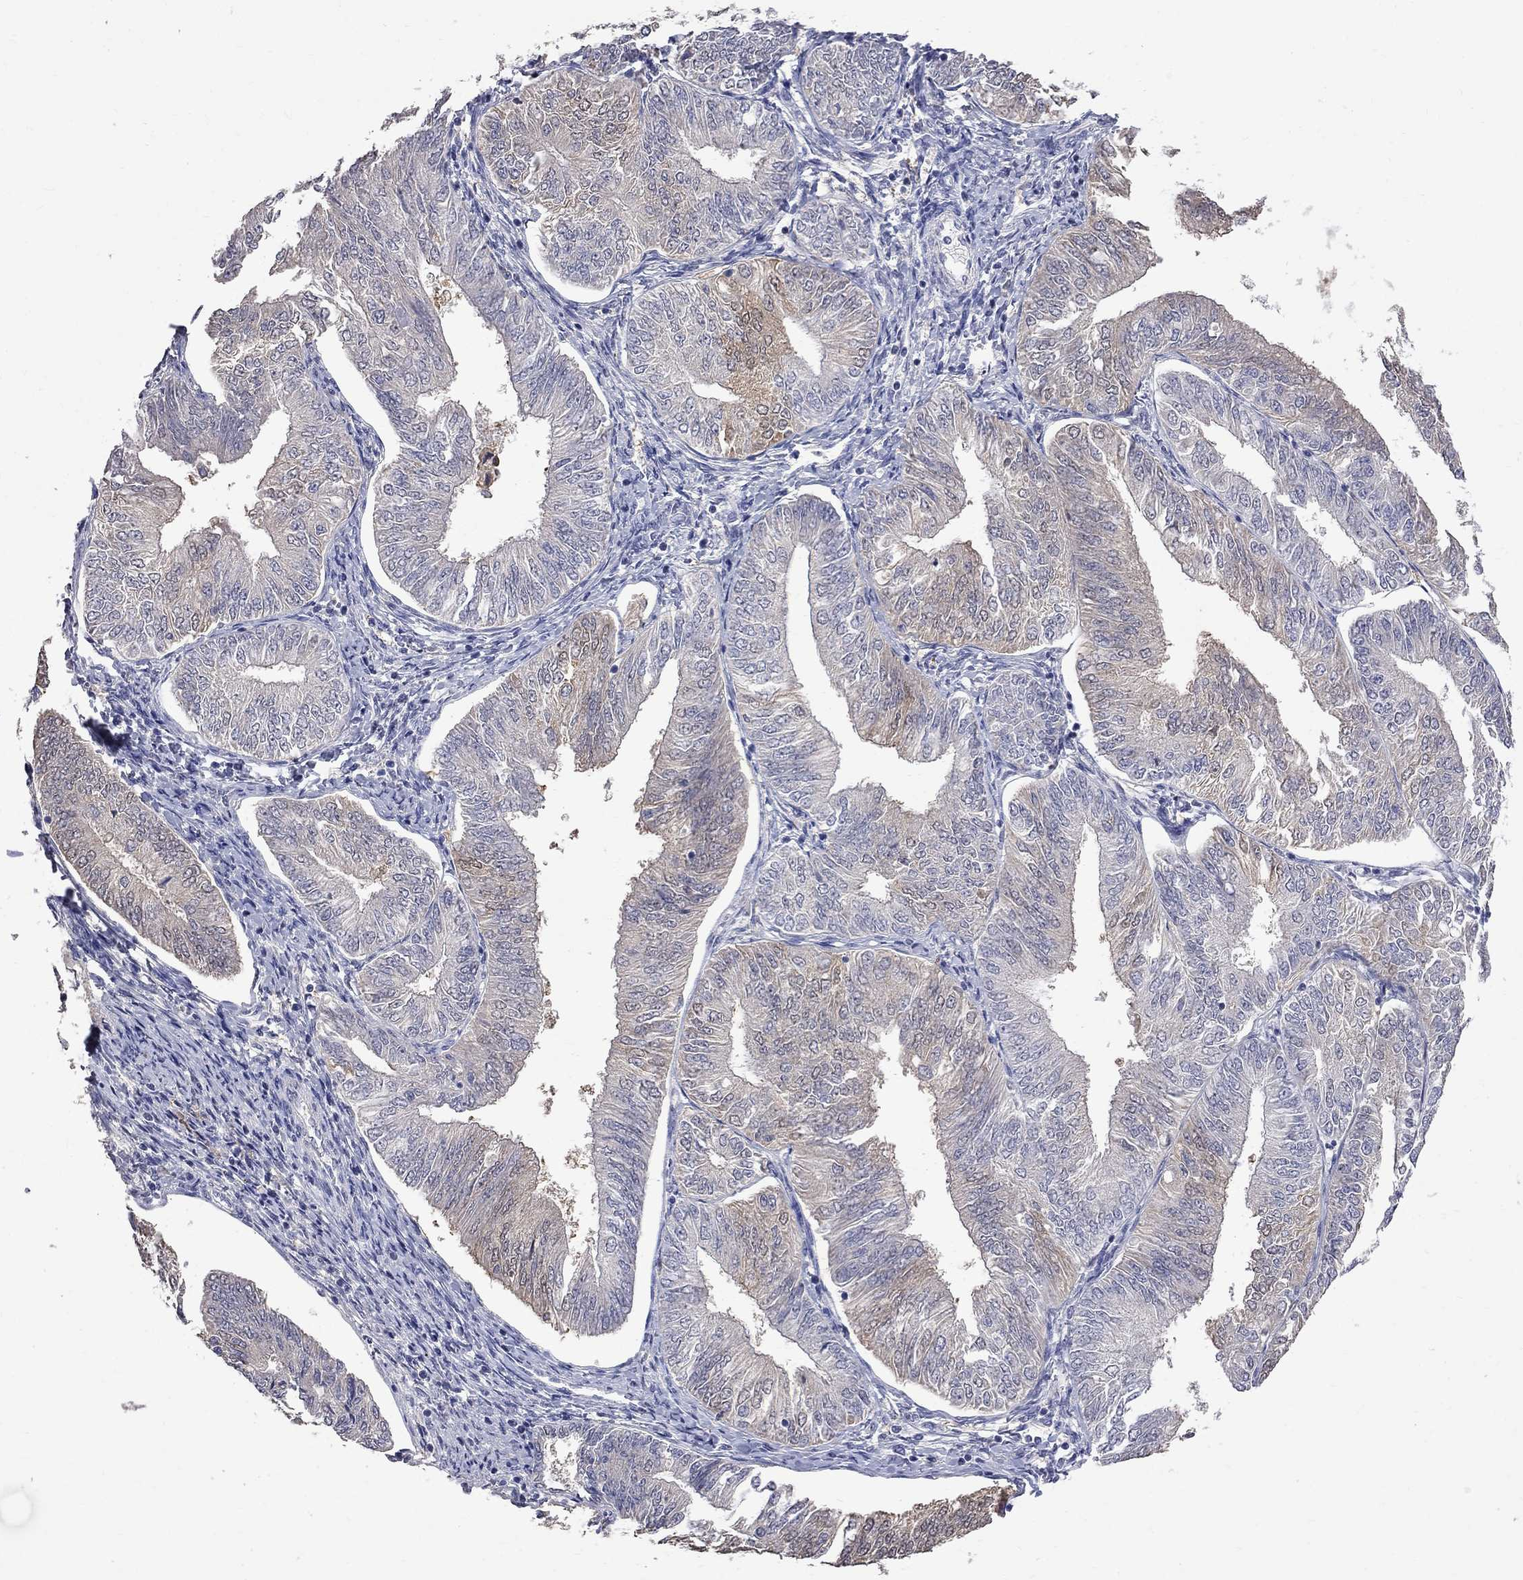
{"staining": {"intensity": "weak", "quantity": "<25%", "location": "cytoplasmic/membranous"}, "tissue": "endometrial cancer", "cell_type": "Tumor cells", "image_type": "cancer", "snomed": [{"axis": "morphology", "description": "Adenocarcinoma, NOS"}, {"axis": "topography", "description": "Endometrium"}], "caption": "Human endometrial cancer stained for a protein using immunohistochemistry (IHC) exhibits no positivity in tumor cells.", "gene": "CKAP2", "patient": {"sex": "female", "age": 58}}